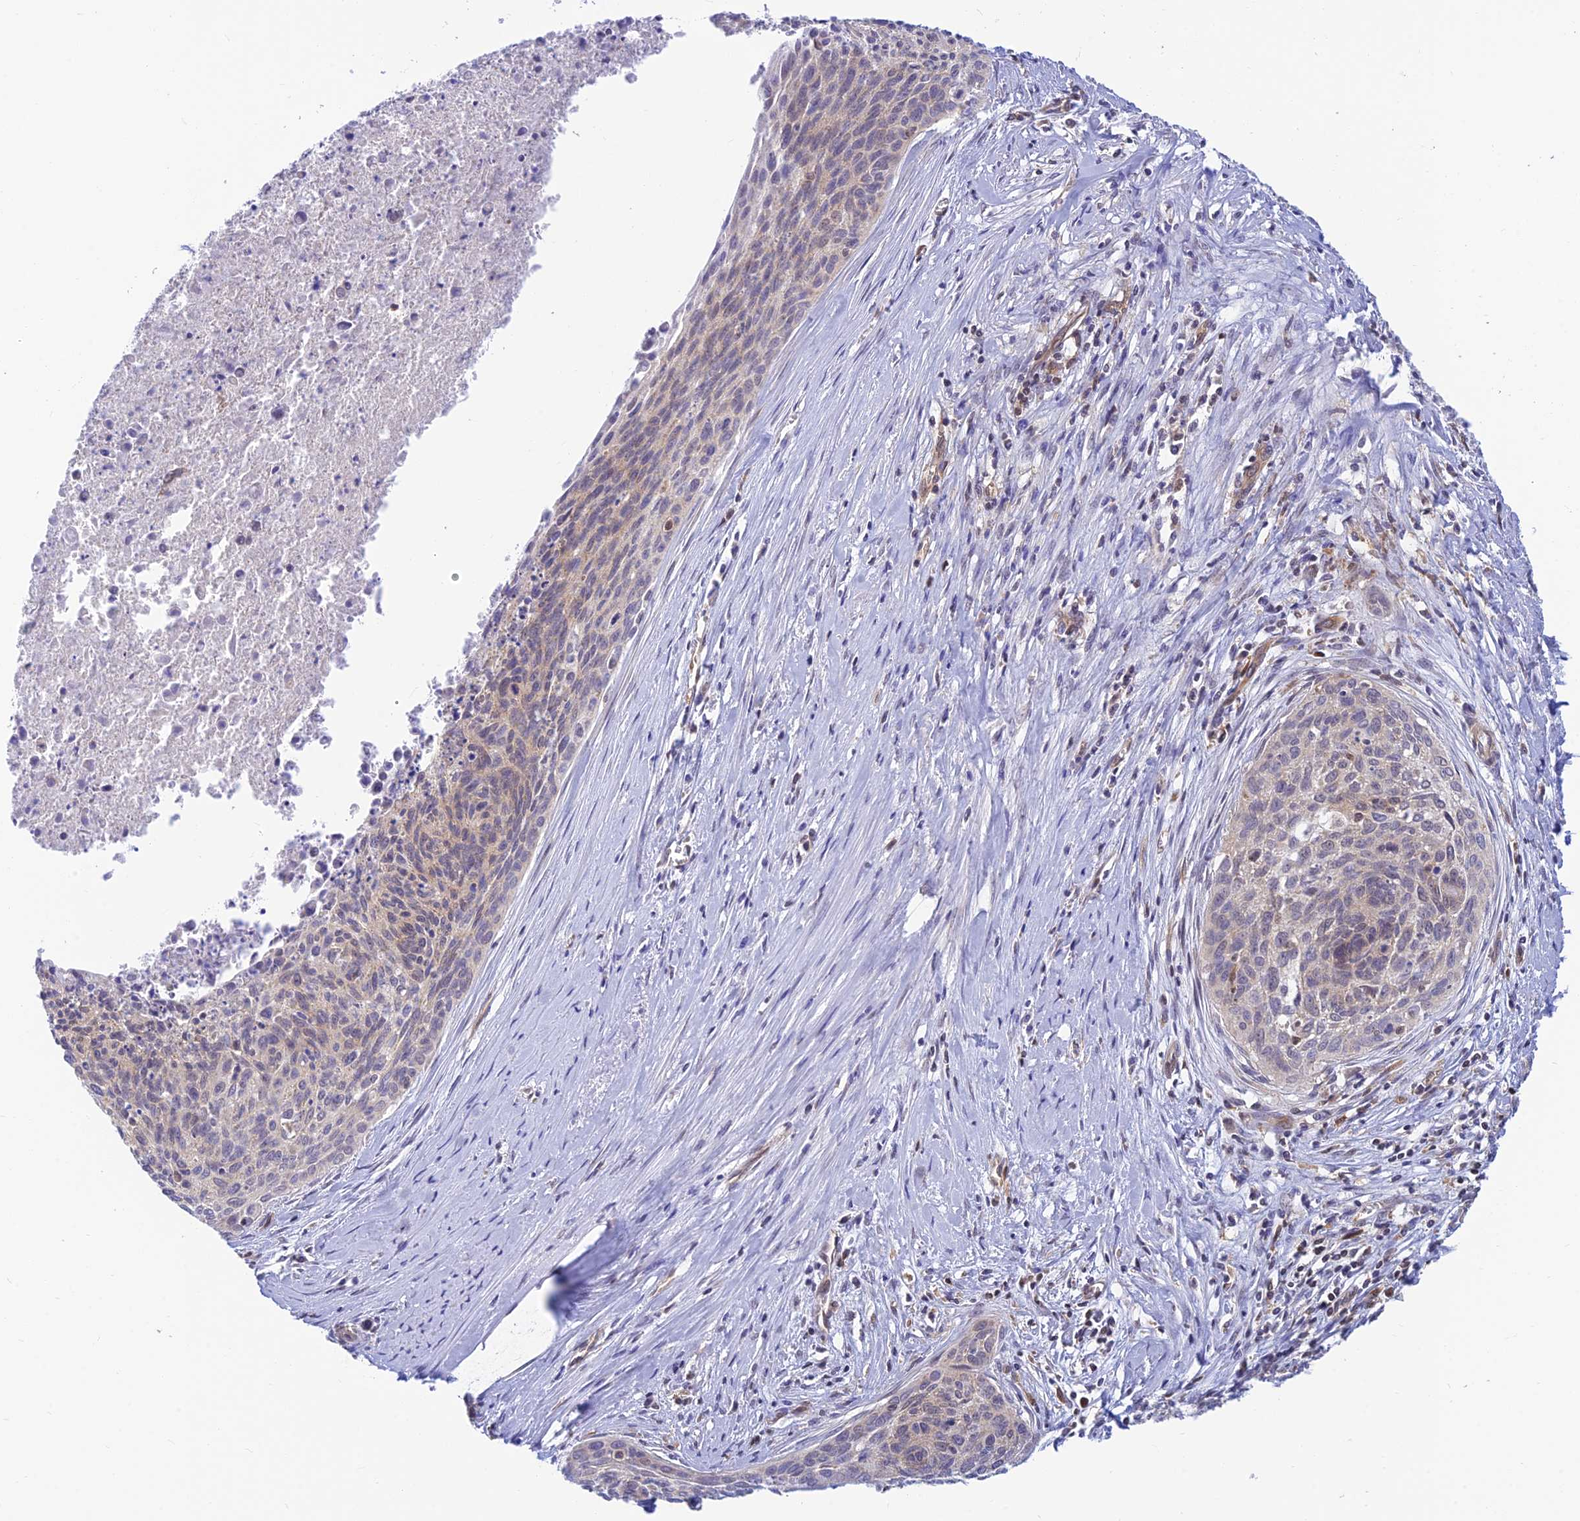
{"staining": {"intensity": "weak", "quantity": "<25%", "location": "cytoplasmic/membranous"}, "tissue": "cervical cancer", "cell_type": "Tumor cells", "image_type": "cancer", "snomed": [{"axis": "morphology", "description": "Squamous cell carcinoma, NOS"}, {"axis": "topography", "description": "Cervix"}], "caption": "The micrograph exhibits no significant expression in tumor cells of cervical squamous cell carcinoma.", "gene": "LYSMD2", "patient": {"sex": "female", "age": 55}}